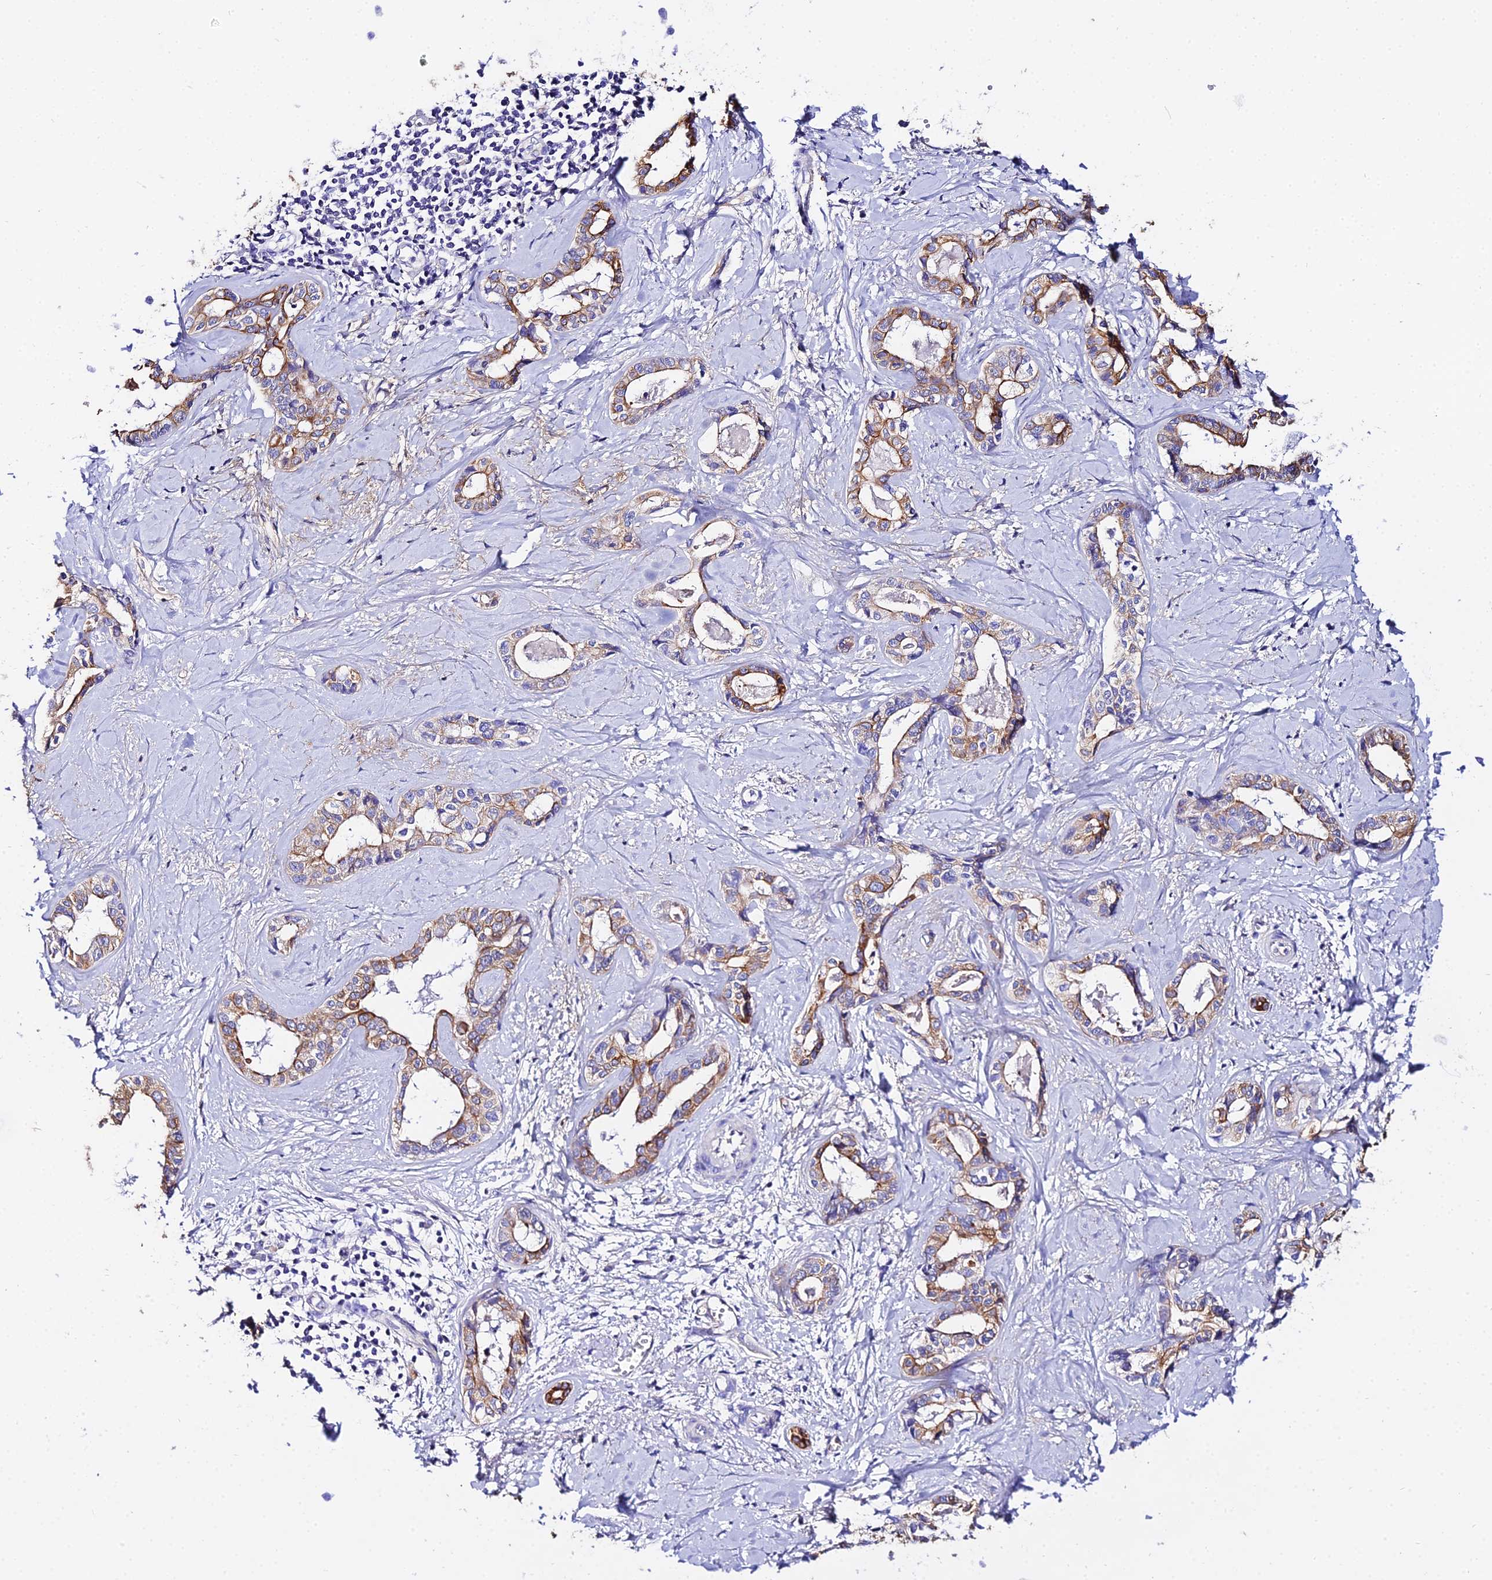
{"staining": {"intensity": "moderate", "quantity": ">75%", "location": "cytoplasmic/membranous"}, "tissue": "liver cancer", "cell_type": "Tumor cells", "image_type": "cancer", "snomed": [{"axis": "morphology", "description": "Cholangiocarcinoma"}, {"axis": "topography", "description": "Liver"}], "caption": "Human liver cancer (cholangiocarcinoma) stained with a brown dye displays moderate cytoplasmic/membranous positive positivity in about >75% of tumor cells.", "gene": "DAW1", "patient": {"sex": "female", "age": 77}}